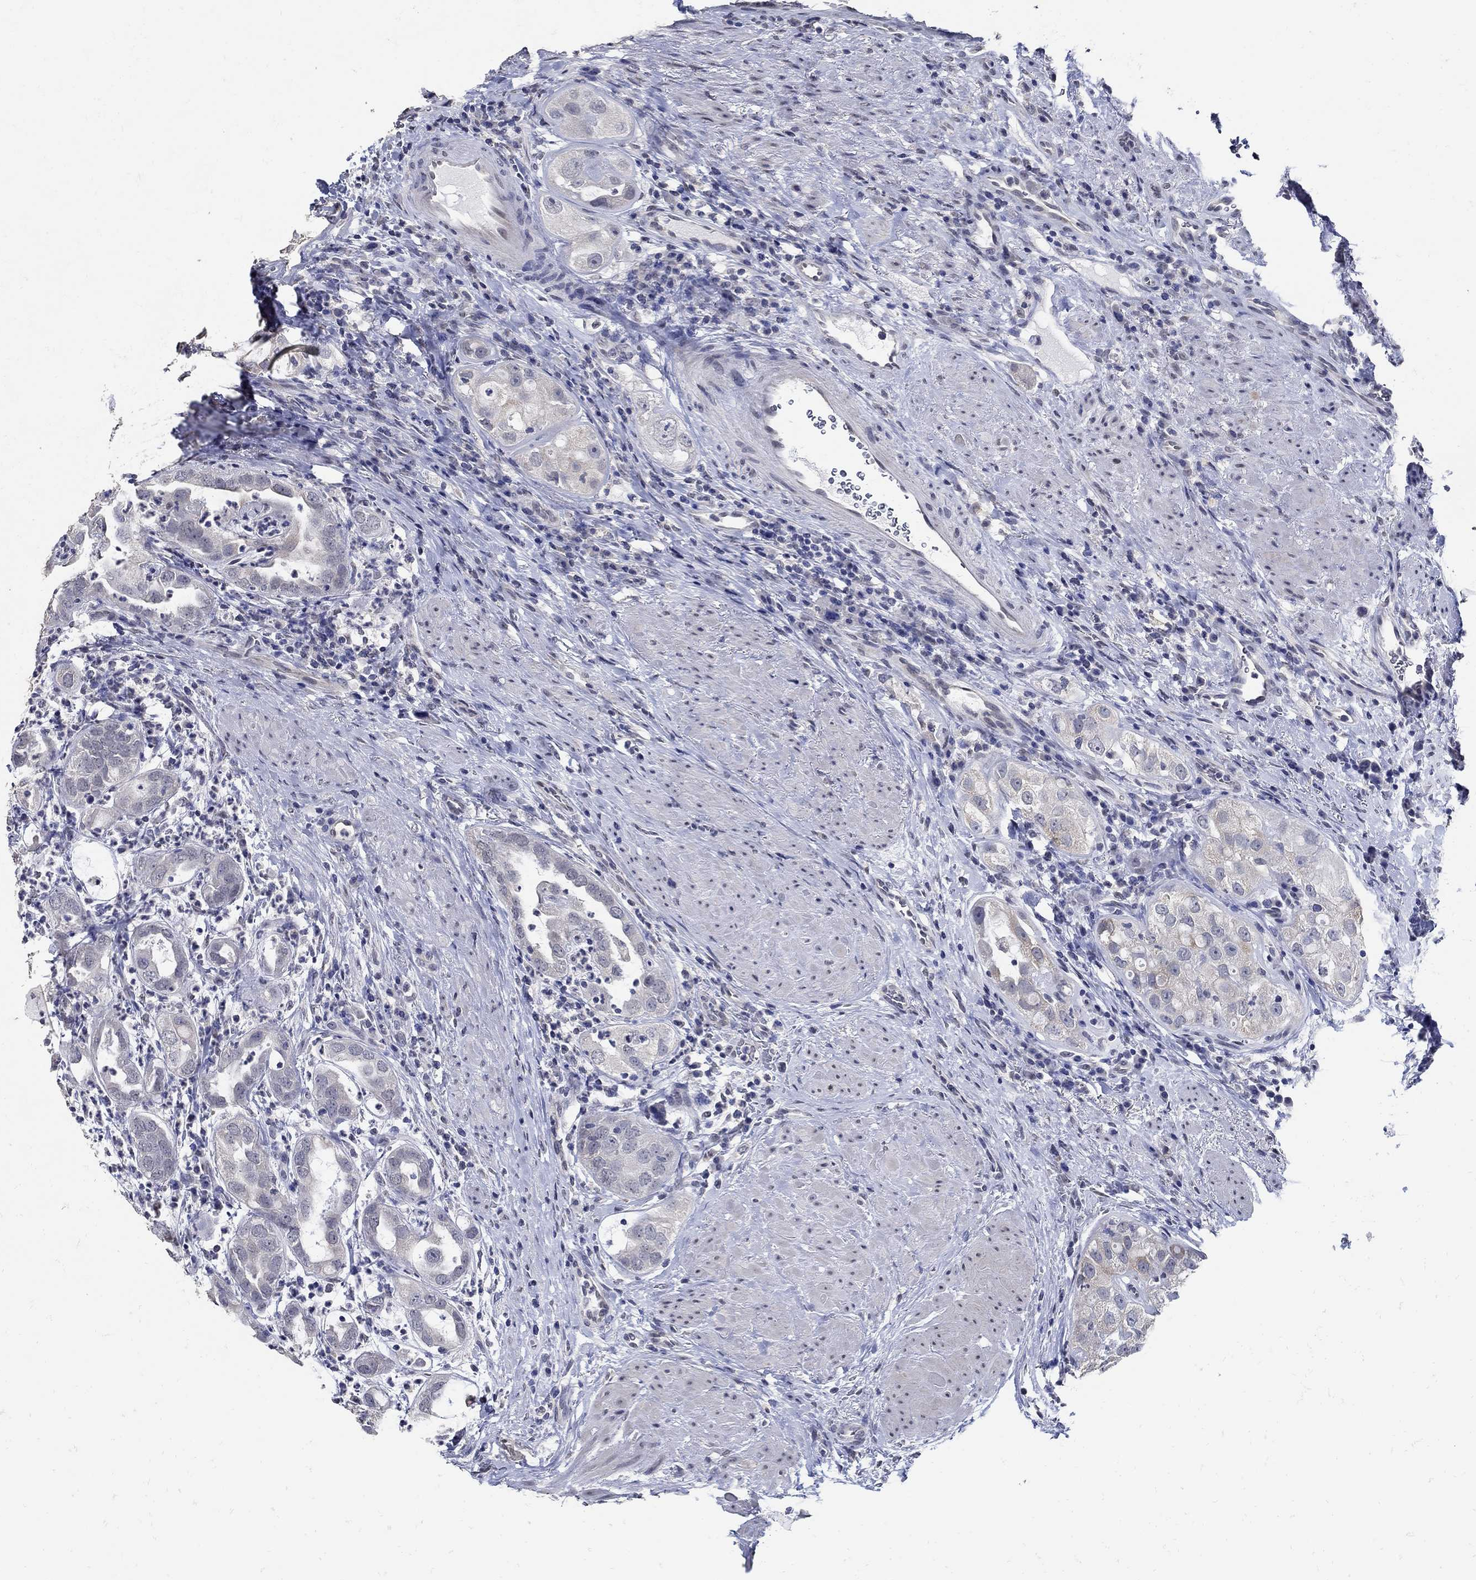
{"staining": {"intensity": "negative", "quantity": "none", "location": "none"}, "tissue": "urothelial cancer", "cell_type": "Tumor cells", "image_type": "cancer", "snomed": [{"axis": "morphology", "description": "Urothelial carcinoma, High grade"}, {"axis": "topography", "description": "Urinary bladder"}], "caption": "DAB immunohistochemical staining of human urothelial cancer shows no significant staining in tumor cells.", "gene": "KCNN3", "patient": {"sex": "female", "age": 41}}